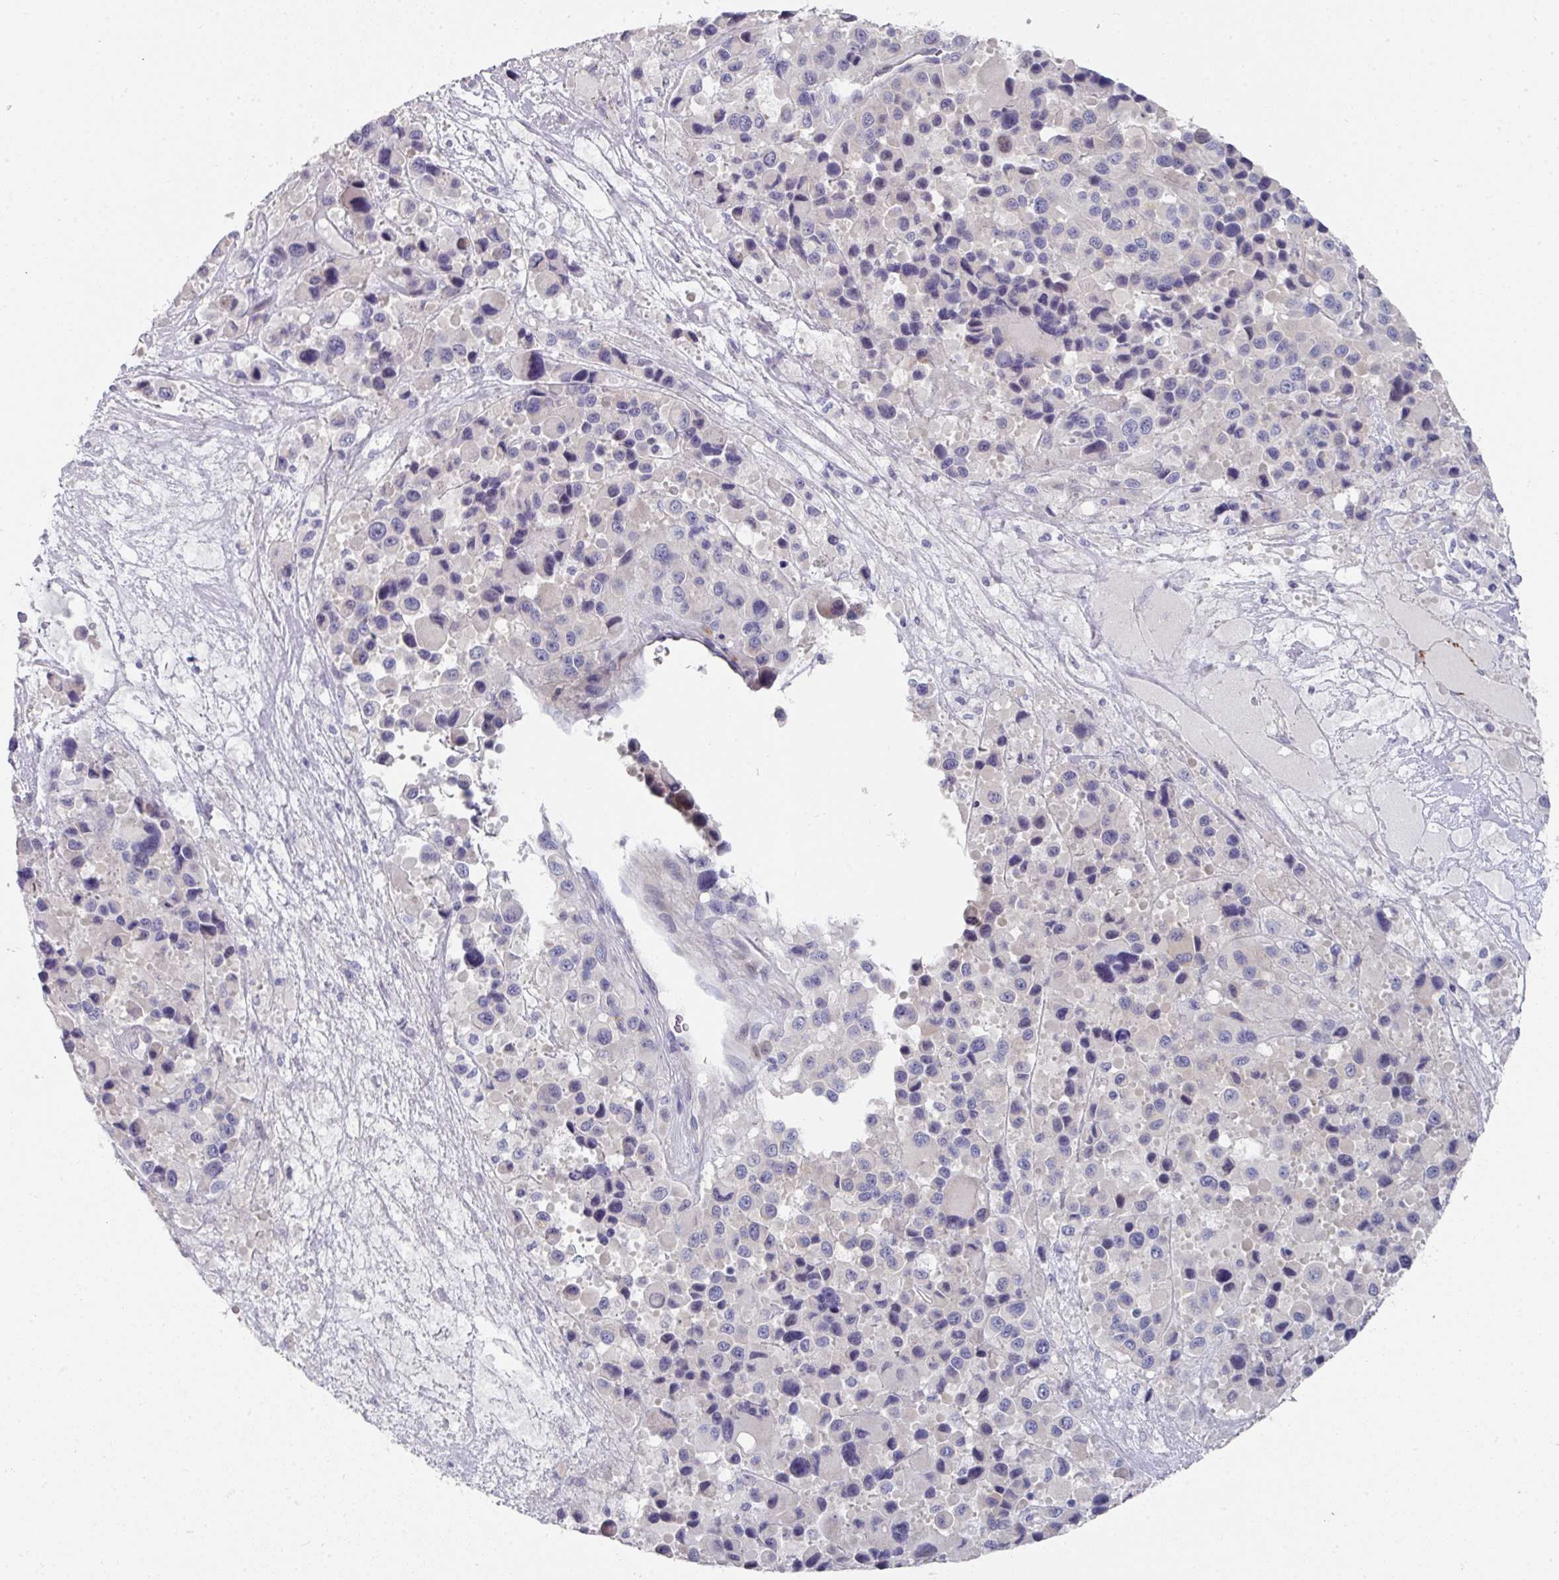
{"staining": {"intensity": "negative", "quantity": "none", "location": "none"}, "tissue": "melanoma", "cell_type": "Tumor cells", "image_type": "cancer", "snomed": [{"axis": "morphology", "description": "Malignant melanoma, Metastatic site"}, {"axis": "topography", "description": "Lymph node"}], "caption": "Immunohistochemistry of malignant melanoma (metastatic site) reveals no expression in tumor cells.", "gene": "NT5C1A", "patient": {"sex": "female", "age": 65}}